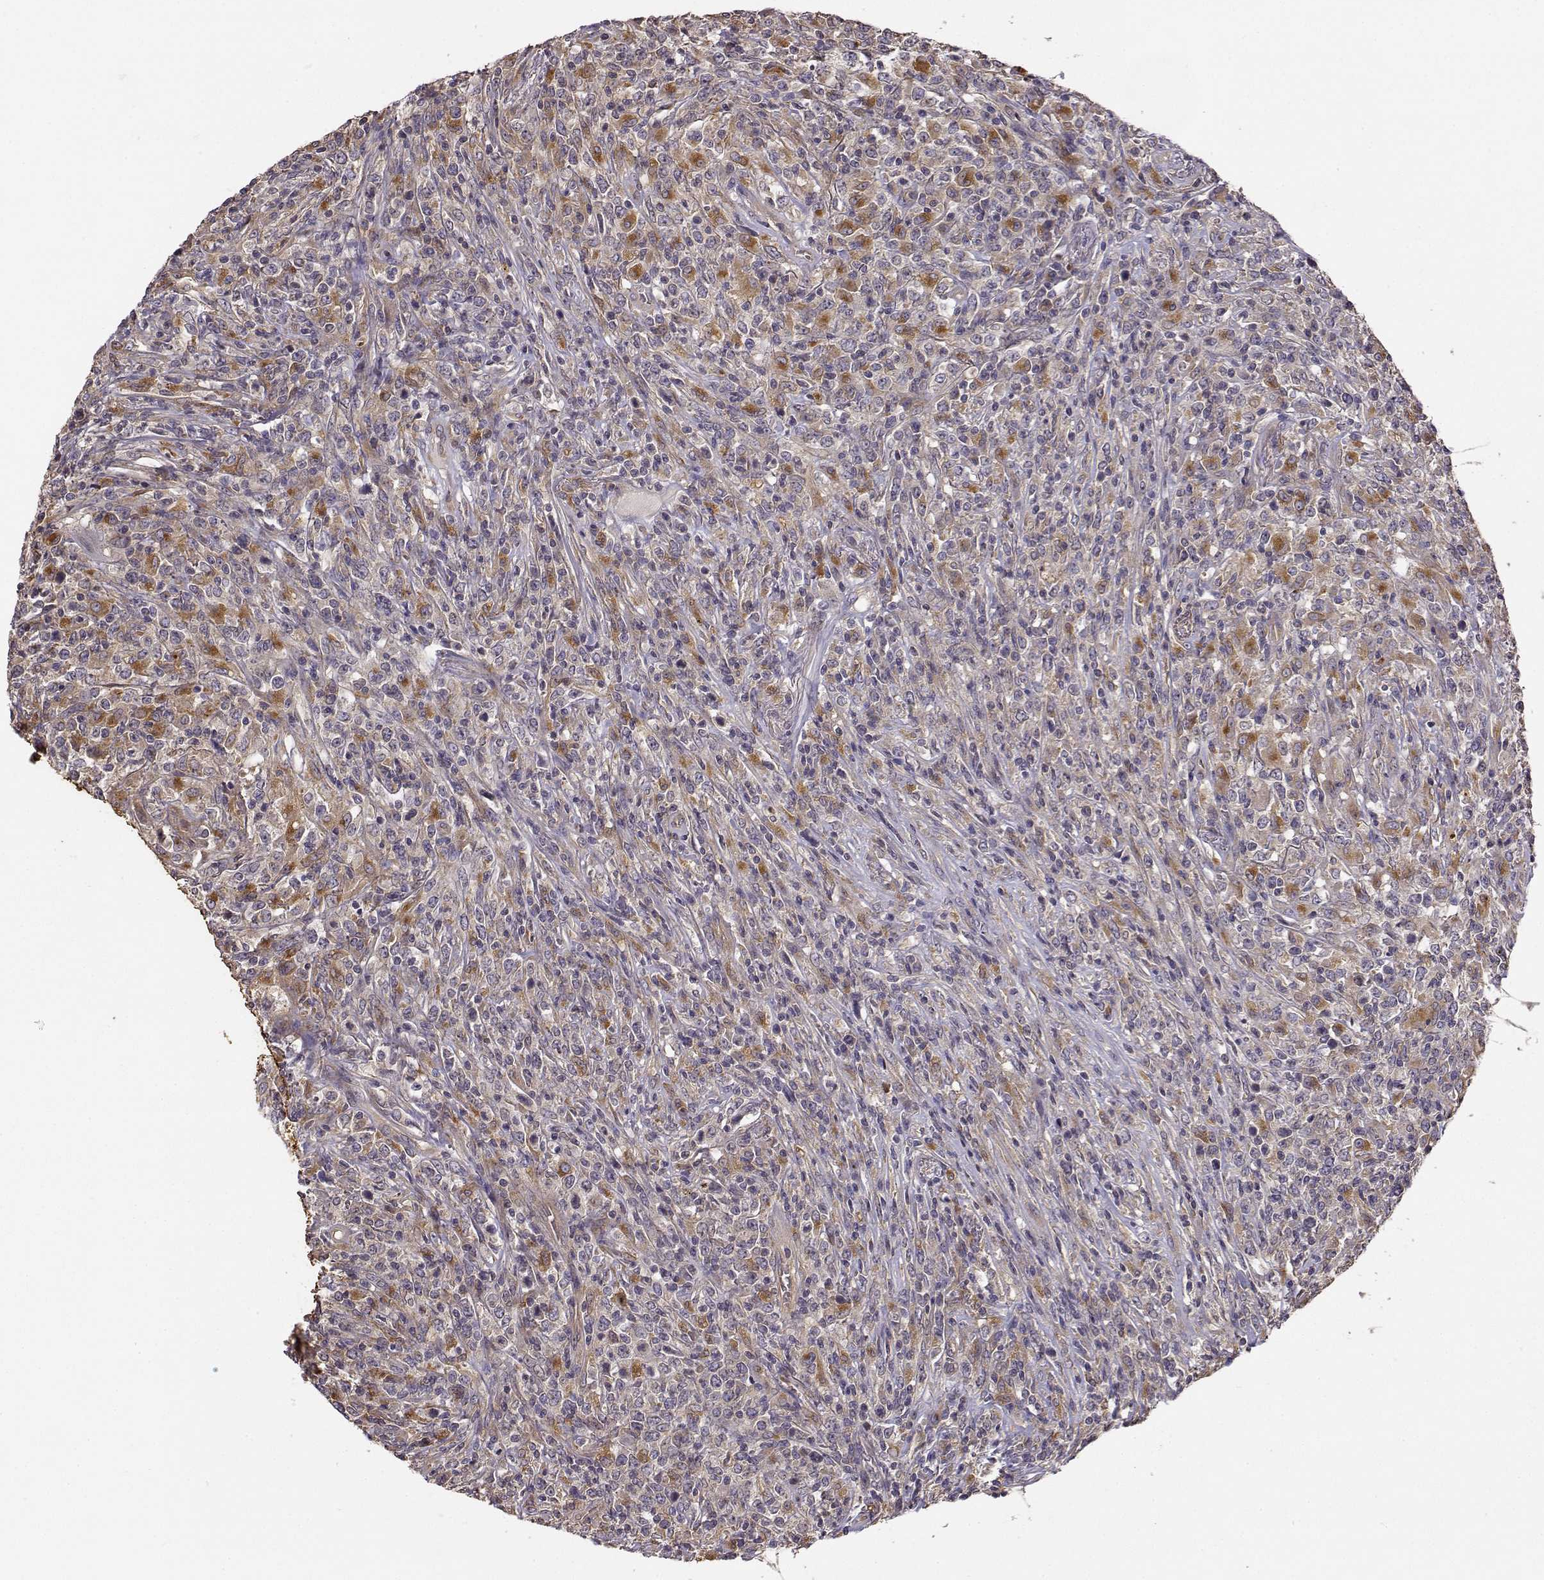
{"staining": {"intensity": "moderate", "quantity": "25%-75%", "location": "cytoplasmic/membranous"}, "tissue": "lymphoma", "cell_type": "Tumor cells", "image_type": "cancer", "snomed": [{"axis": "morphology", "description": "Malignant lymphoma, non-Hodgkin's type, High grade"}, {"axis": "topography", "description": "Lung"}], "caption": "This photomicrograph demonstrates lymphoma stained with IHC to label a protein in brown. The cytoplasmic/membranous of tumor cells show moderate positivity for the protein. Nuclei are counter-stained blue.", "gene": "CRIM1", "patient": {"sex": "male", "age": 79}}